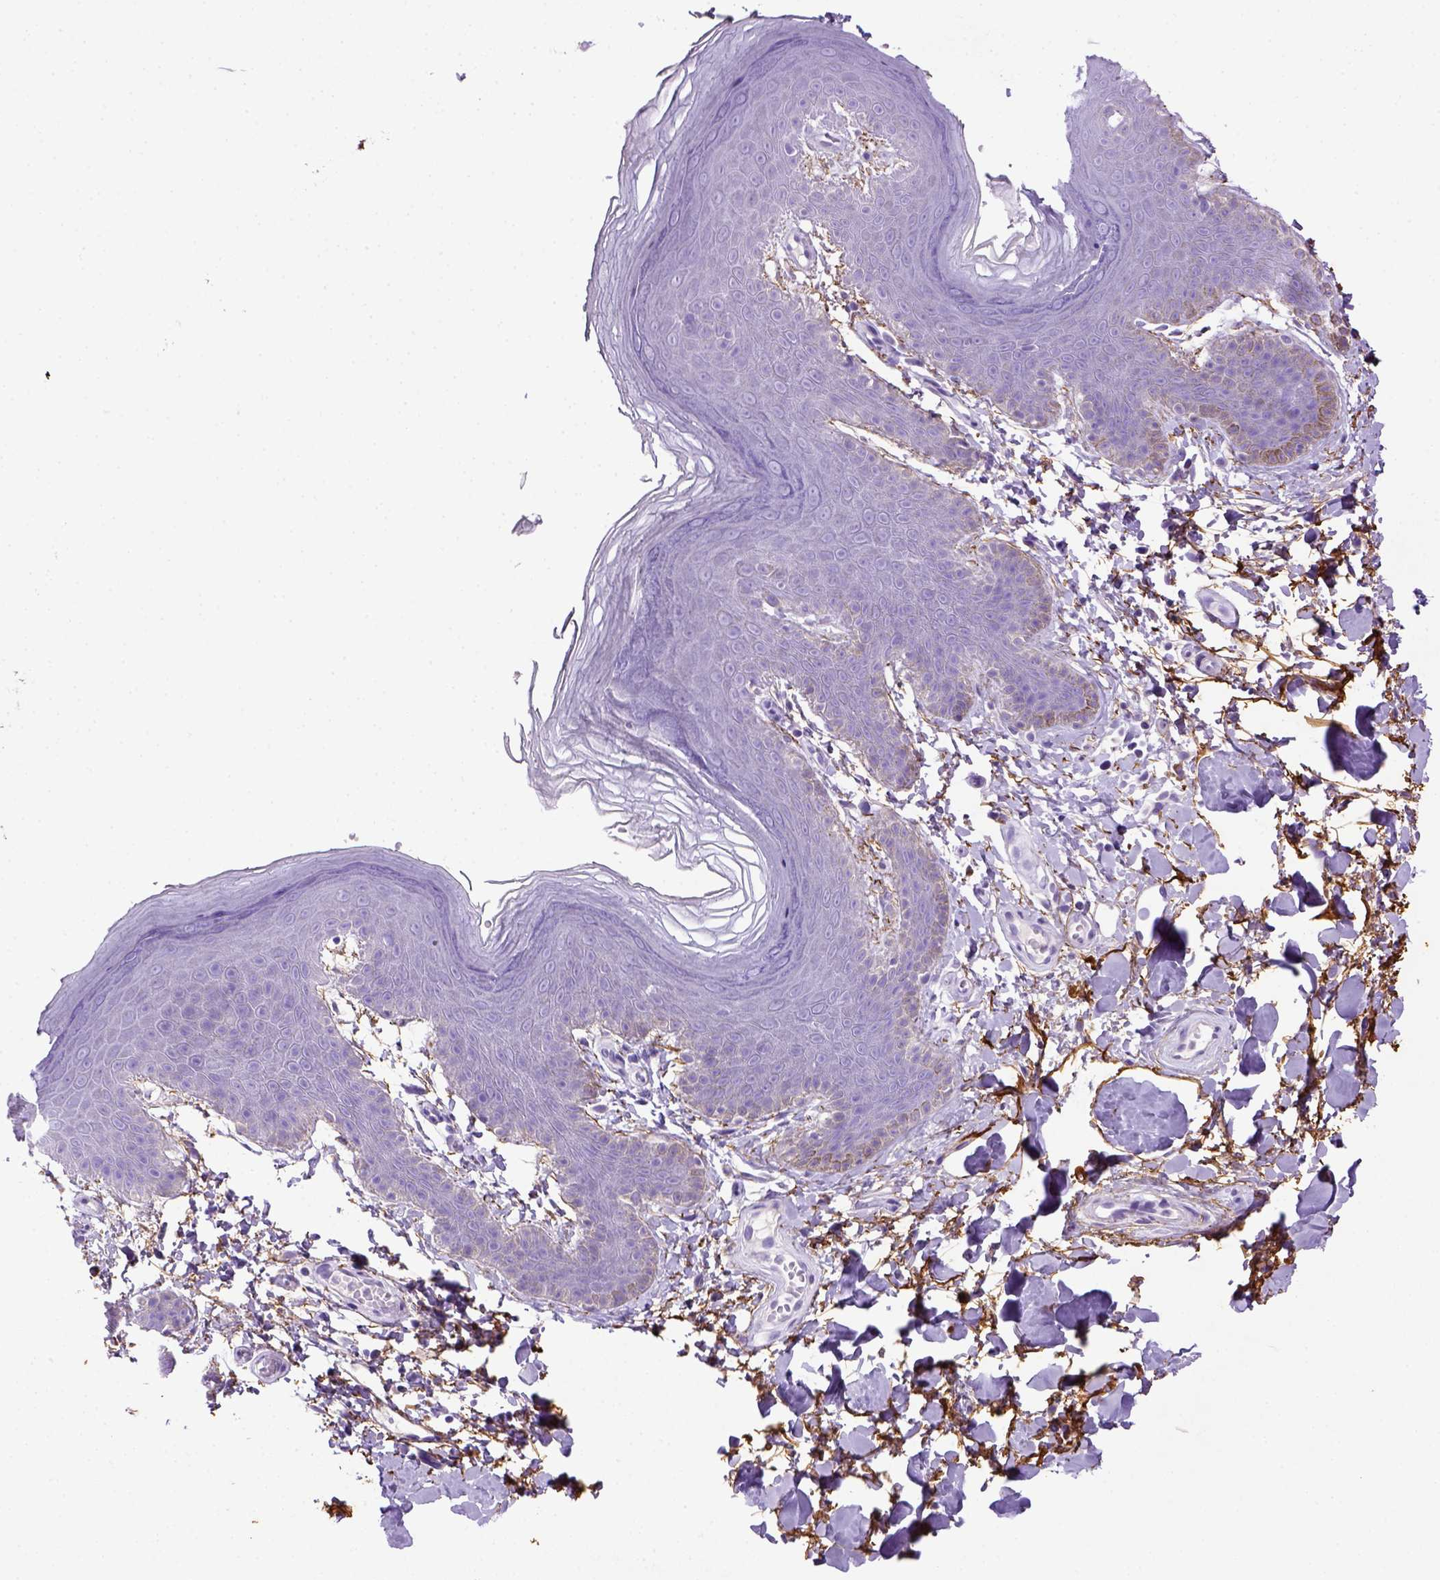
{"staining": {"intensity": "negative", "quantity": "none", "location": "none"}, "tissue": "skin", "cell_type": "Epidermal cells", "image_type": "normal", "snomed": [{"axis": "morphology", "description": "Normal tissue, NOS"}, {"axis": "topography", "description": "Anal"}], "caption": "IHC micrograph of benign skin stained for a protein (brown), which displays no staining in epidermal cells.", "gene": "SIRPD", "patient": {"sex": "male", "age": 53}}